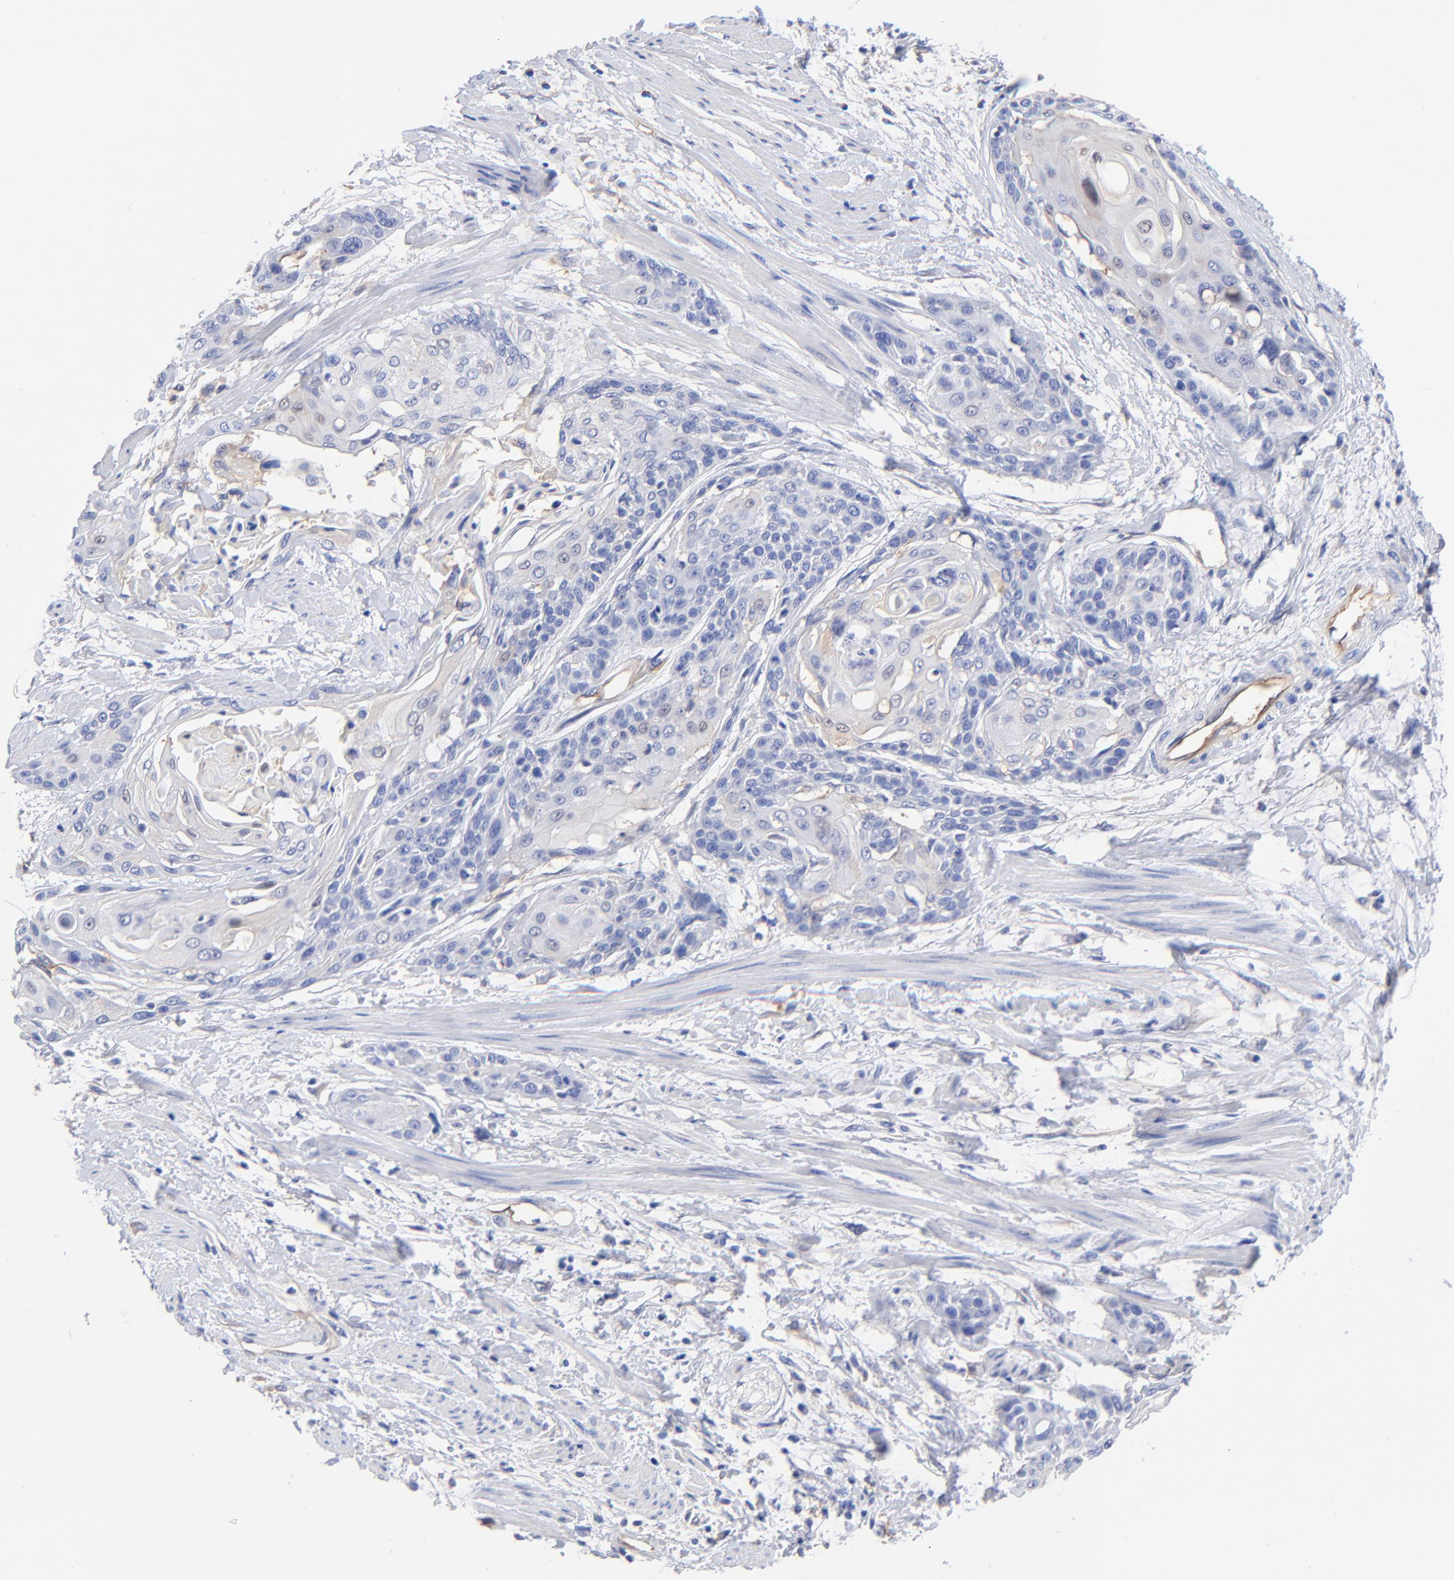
{"staining": {"intensity": "negative", "quantity": "none", "location": "none"}, "tissue": "cervical cancer", "cell_type": "Tumor cells", "image_type": "cancer", "snomed": [{"axis": "morphology", "description": "Squamous cell carcinoma, NOS"}, {"axis": "topography", "description": "Cervix"}], "caption": "A micrograph of cervical squamous cell carcinoma stained for a protein reveals no brown staining in tumor cells.", "gene": "SLC44A2", "patient": {"sex": "female", "age": 57}}